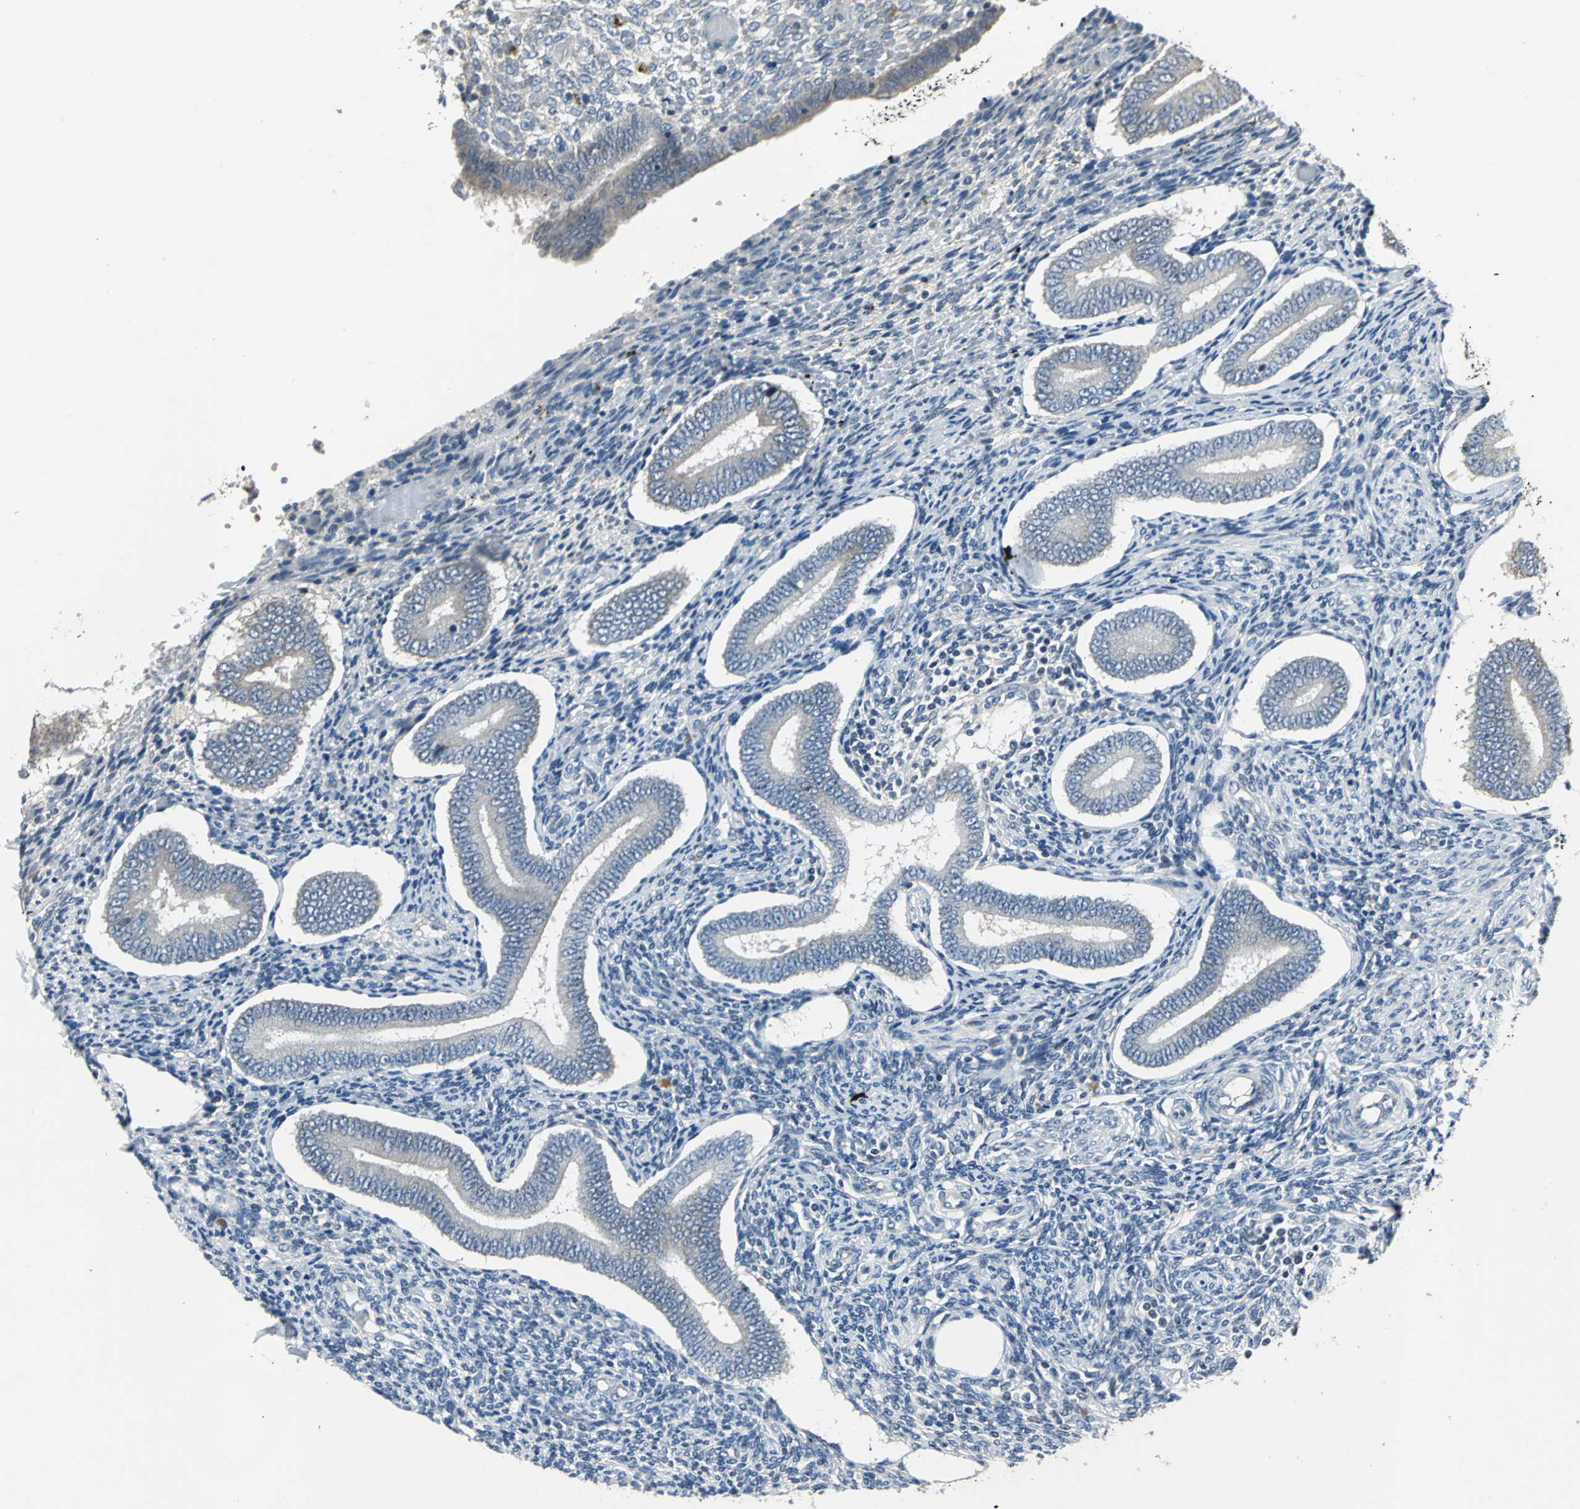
{"staining": {"intensity": "negative", "quantity": "none", "location": "none"}, "tissue": "endometrium", "cell_type": "Cells in endometrial stroma", "image_type": "normal", "snomed": [{"axis": "morphology", "description": "Normal tissue, NOS"}, {"axis": "topography", "description": "Endometrium"}], "caption": "Protein analysis of benign endometrium shows no significant expression in cells in endometrial stroma.", "gene": "JADE3", "patient": {"sex": "female", "age": 42}}